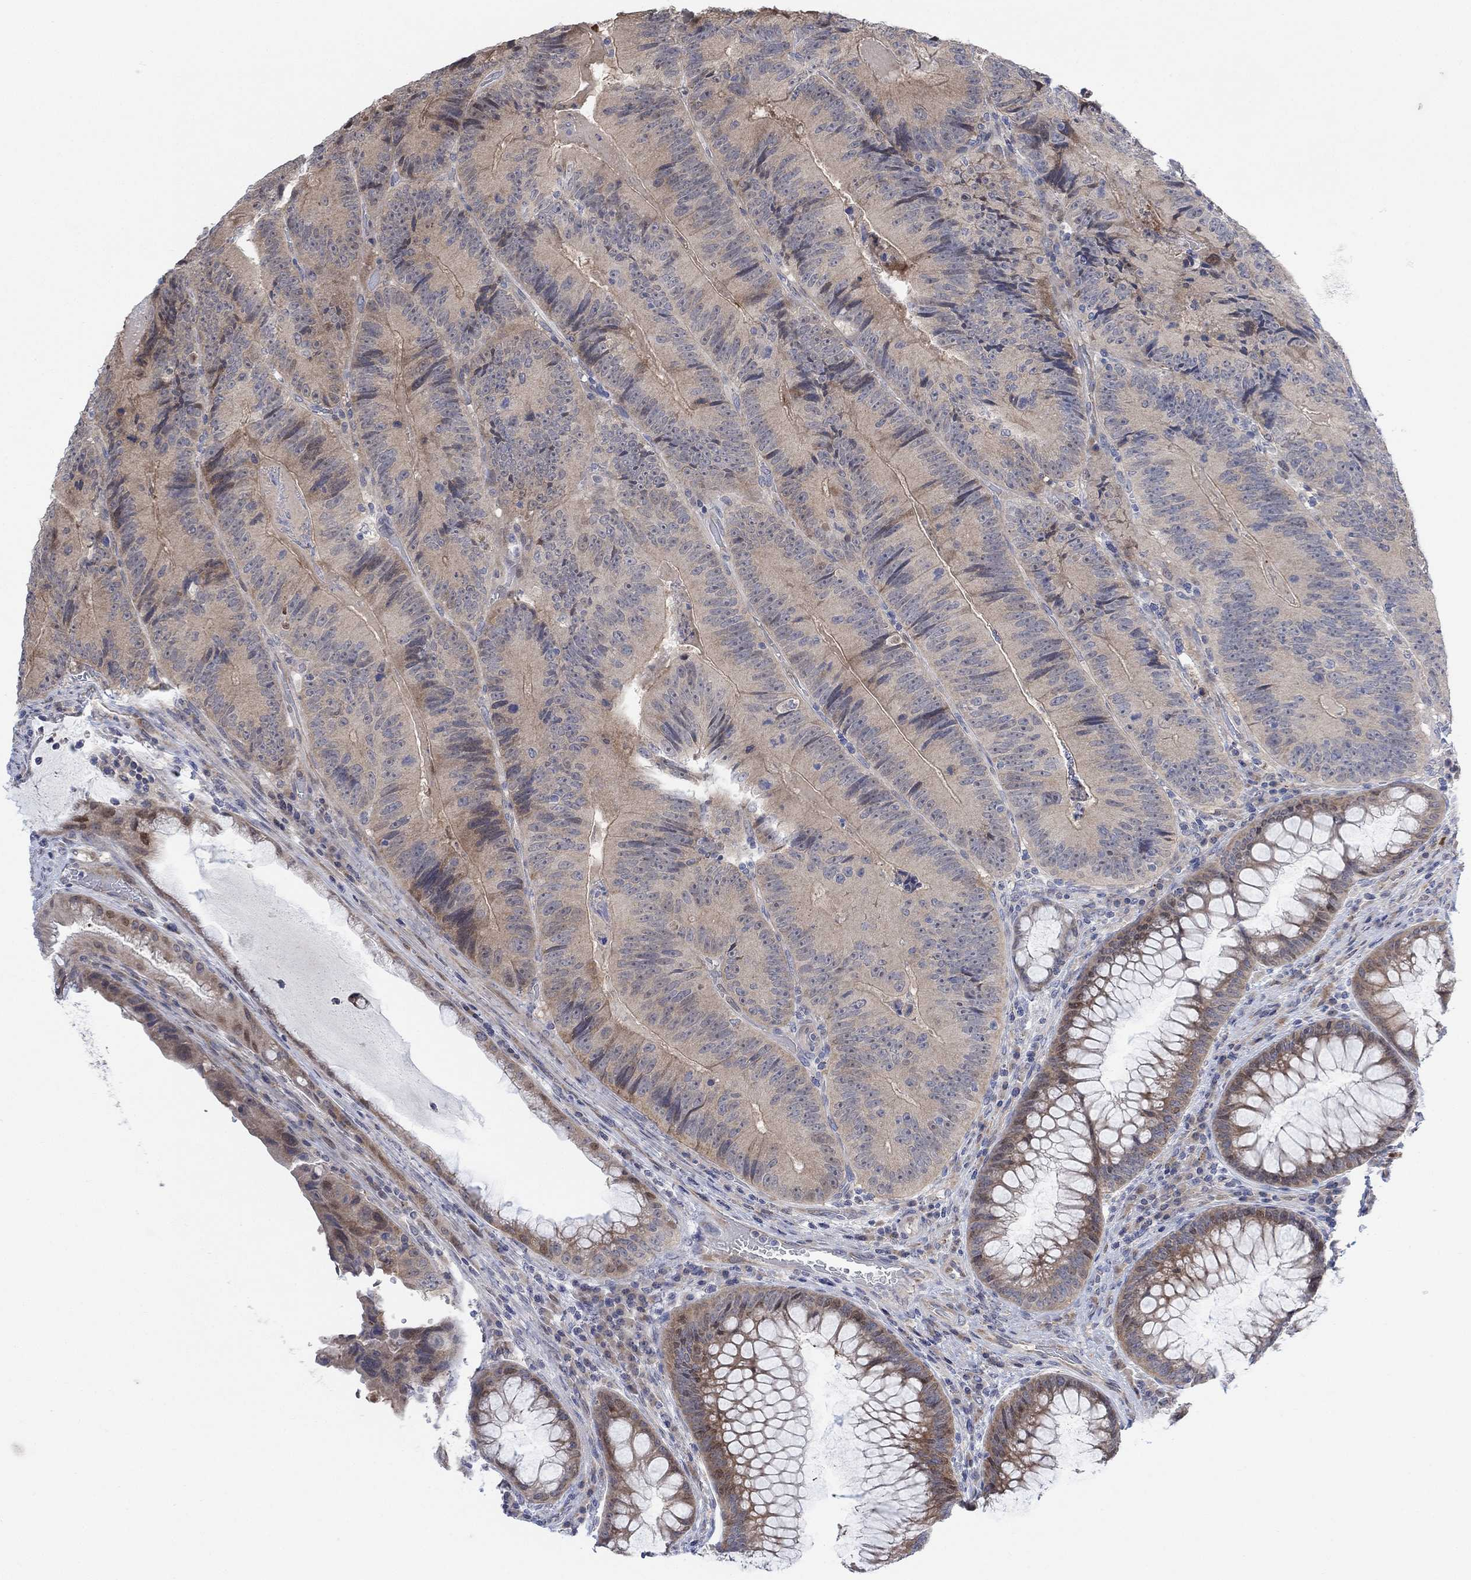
{"staining": {"intensity": "weak", "quantity": "25%-75%", "location": "cytoplasmic/membranous"}, "tissue": "colorectal cancer", "cell_type": "Tumor cells", "image_type": "cancer", "snomed": [{"axis": "morphology", "description": "Adenocarcinoma, NOS"}, {"axis": "topography", "description": "Colon"}], "caption": "Colorectal cancer stained with a brown dye shows weak cytoplasmic/membranous positive expression in about 25%-75% of tumor cells.", "gene": "CNTF", "patient": {"sex": "female", "age": 86}}